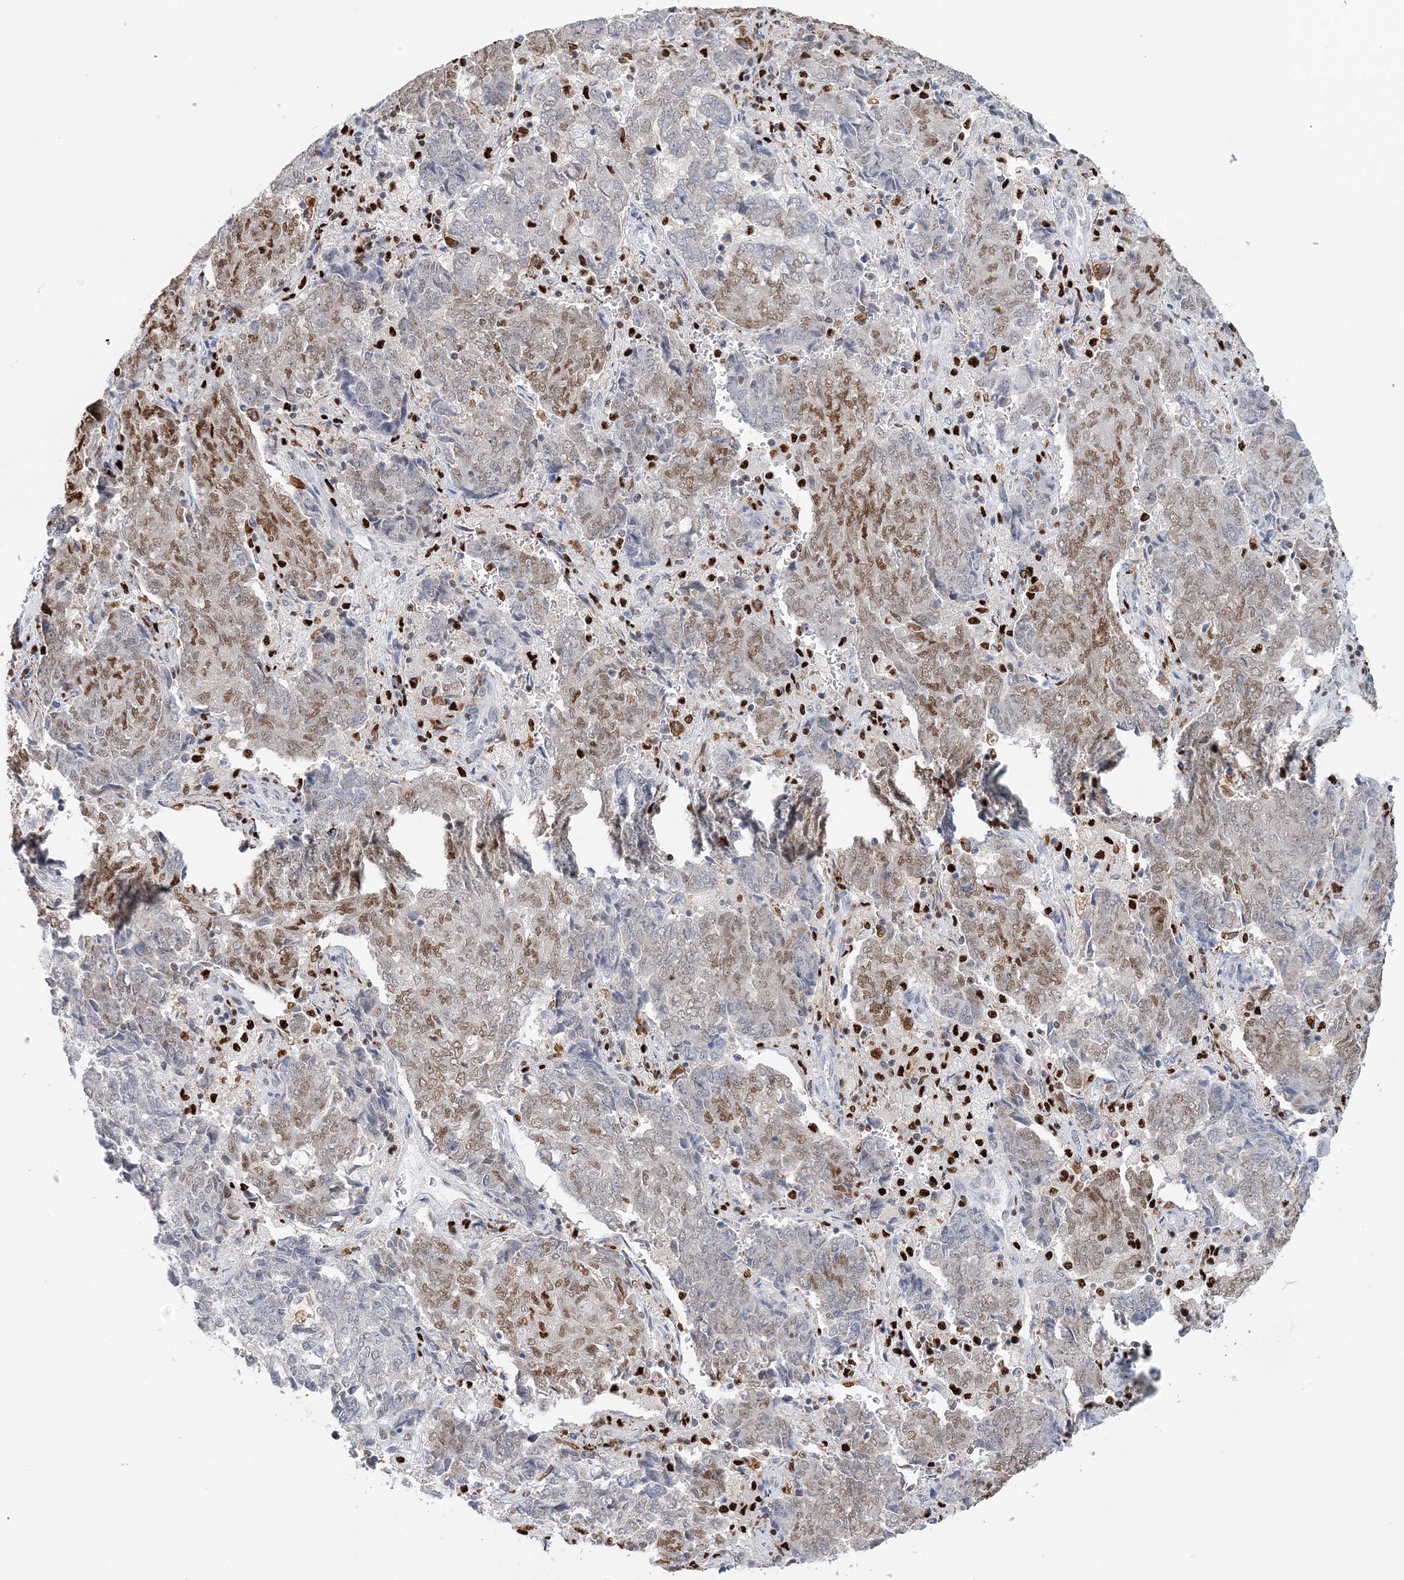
{"staining": {"intensity": "moderate", "quantity": "25%-75%", "location": "nuclear"}, "tissue": "endometrial cancer", "cell_type": "Tumor cells", "image_type": "cancer", "snomed": [{"axis": "morphology", "description": "Adenocarcinoma, NOS"}, {"axis": "topography", "description": "Endometrium"}], "caption": "Endometrial adenocarcinoma stained with a brown dye exhibits moderate nuclear positive staining in approximately 25%-75% of tumor cells.", "gene": "NIT2", "patient": {"sex": "female", "age": 80}}